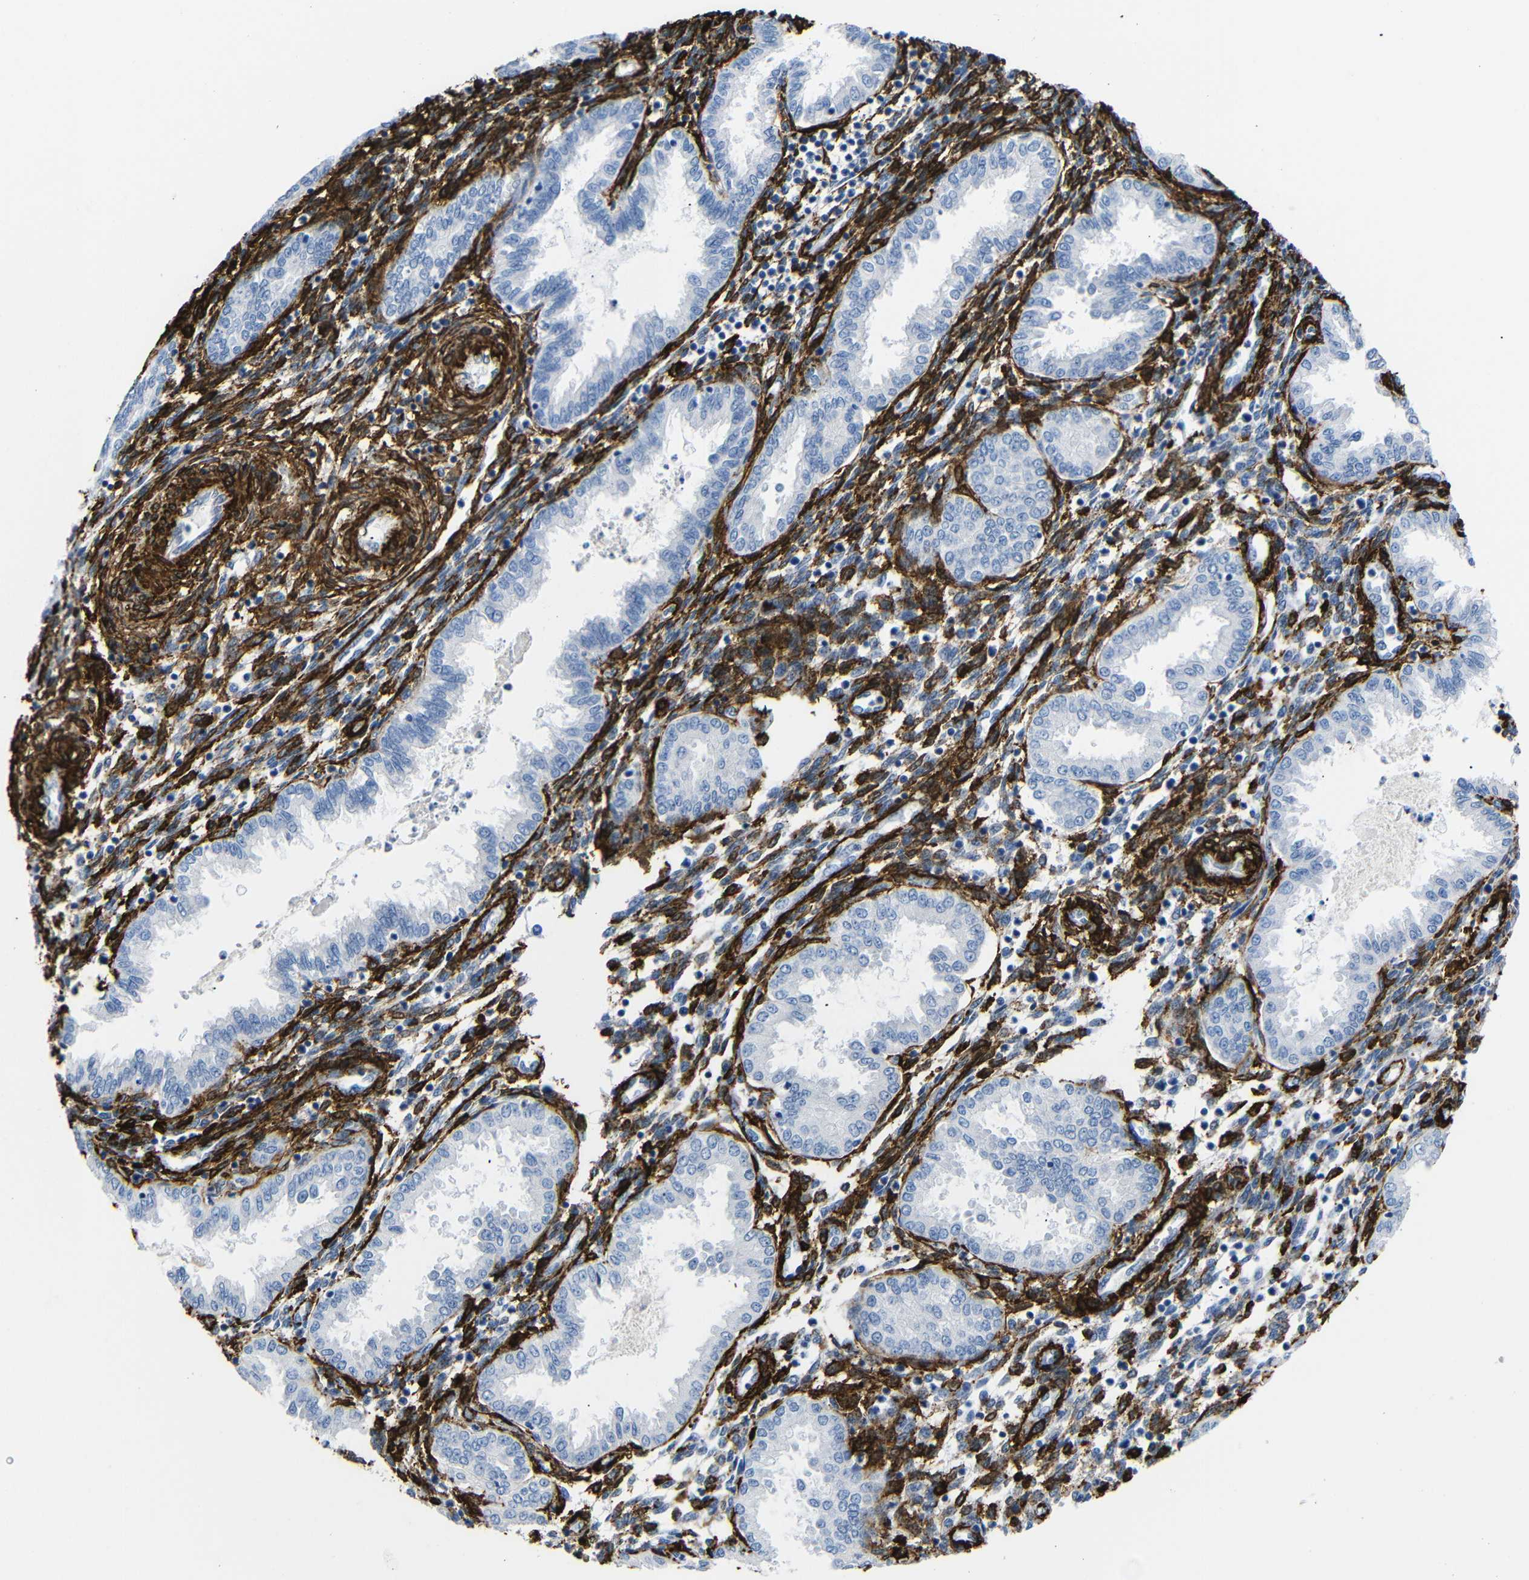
{"staining": {"intensity": "strong", "quantity": "<25%", "location": "cytoplasmic/membranous"}, "tissue": "endometrium", "cell_type": "Cells in endometrial stroma", "image_type": "normal", "snomed": [{"axis": "morphology", "description": "Normal tissue, NOS"}, {"axis": "topography", "description": "Endometrium"}], "caption": "Human endometrium stained for a protein (brown) demonstrates strong cytoplasmic/membranous positive staining in approximately <25% of cells in endometrial stroma.", "gene": "ACTA2", "patient": {"sex": "female", "age": 33}}